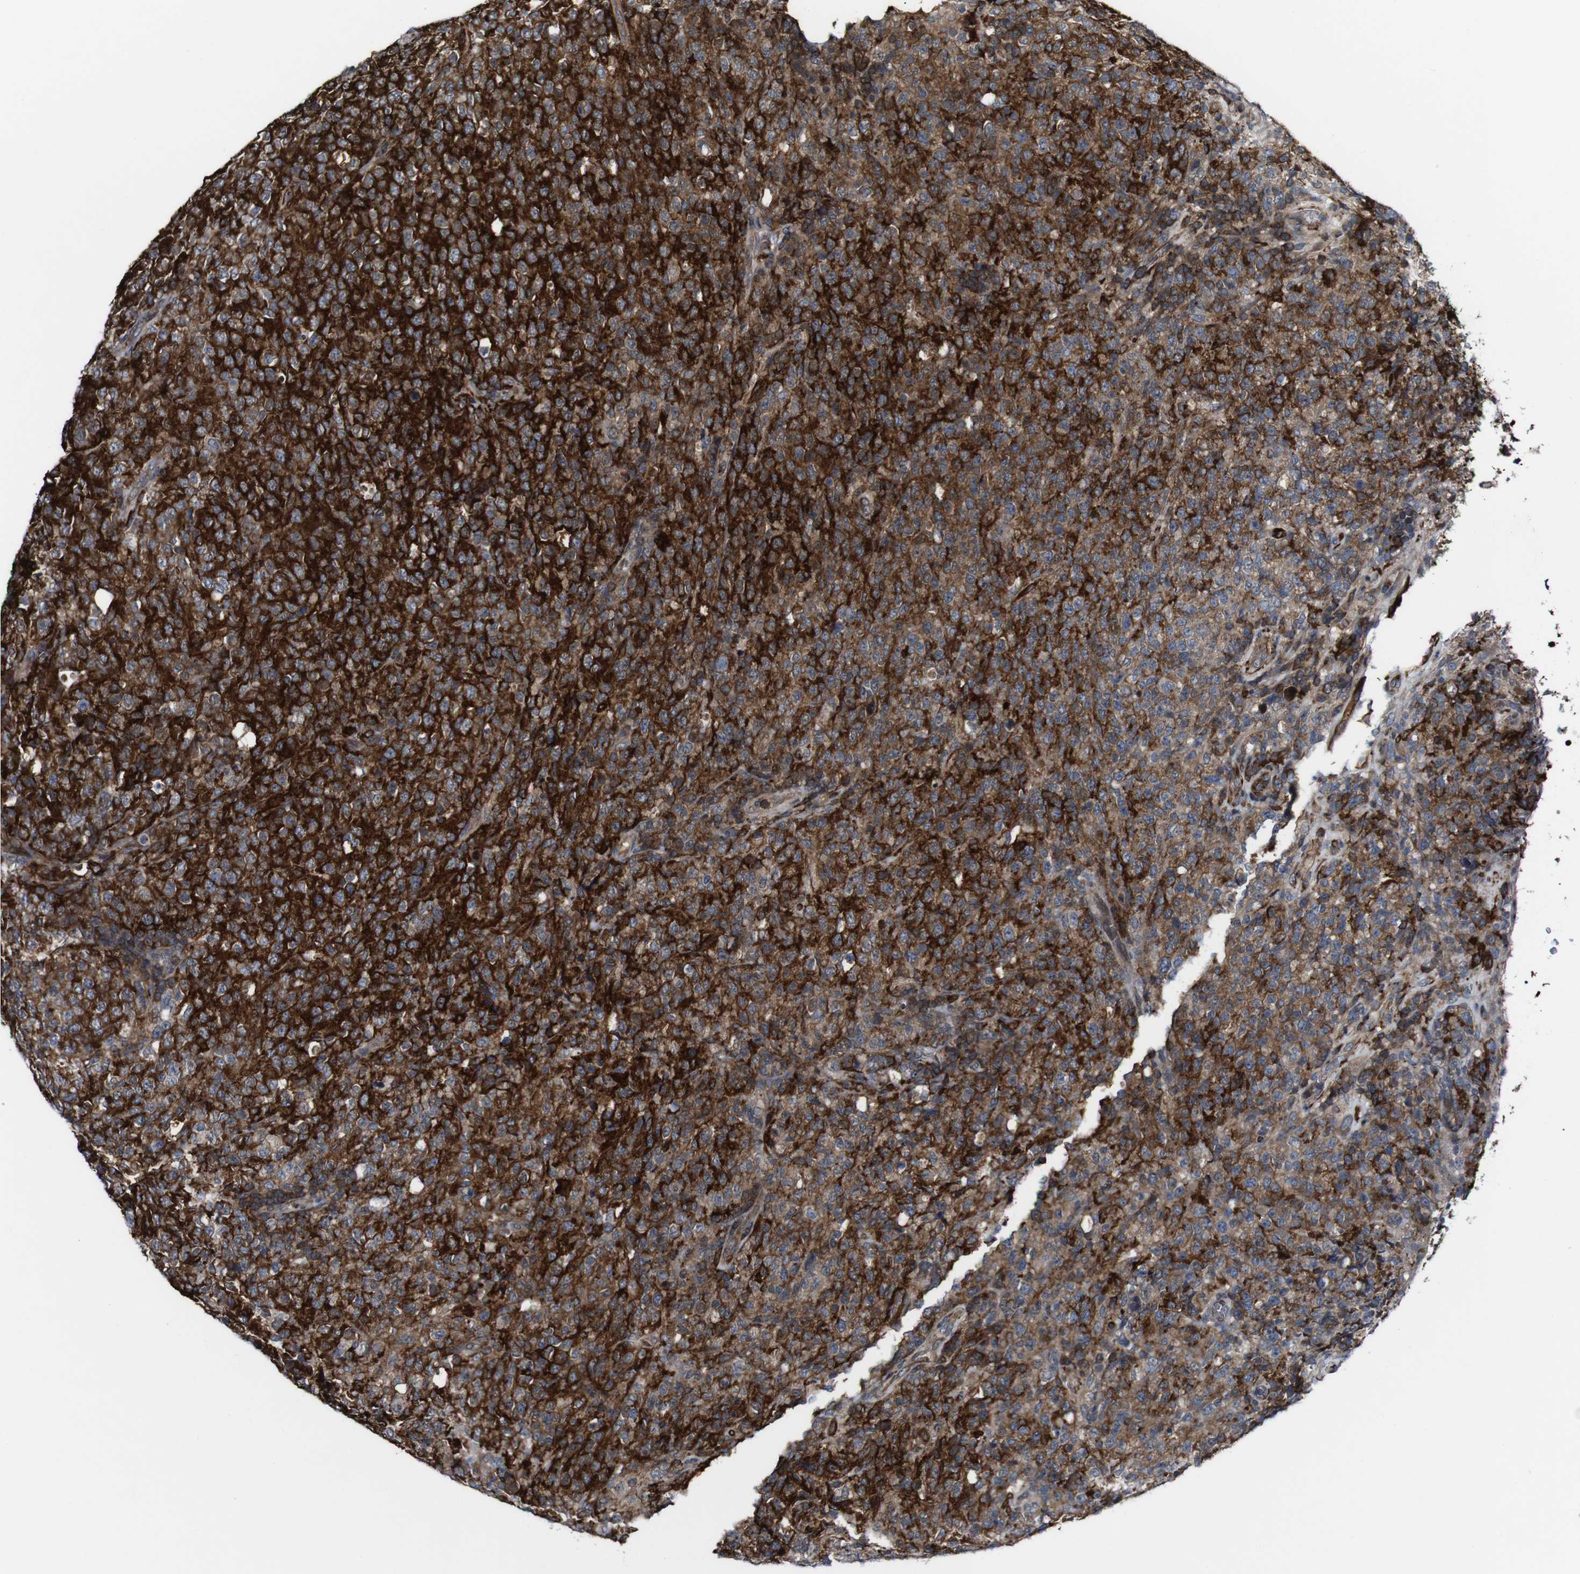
{"staining": {"intensity": "strong", "quantity": ">75%", "location": "cytoplasmic/membranous"}, "tissue": "lymphoma", "cell_type": "Tumor cells", "image_type": "cancer", "snomed": [{"axis": "morphology", "description": "Malignant lymphoma, non-Hodgkin's type, High grade"}, {"axis": "topography", "description": "Tonsil"}], "caption": "This is an image of IHC staining of lymphoma, which shows strong staining in the cytoplasmic/membranous of tumor cells.", "gene": "JAK2", "patient": {"sex": "female", "age": 36}}